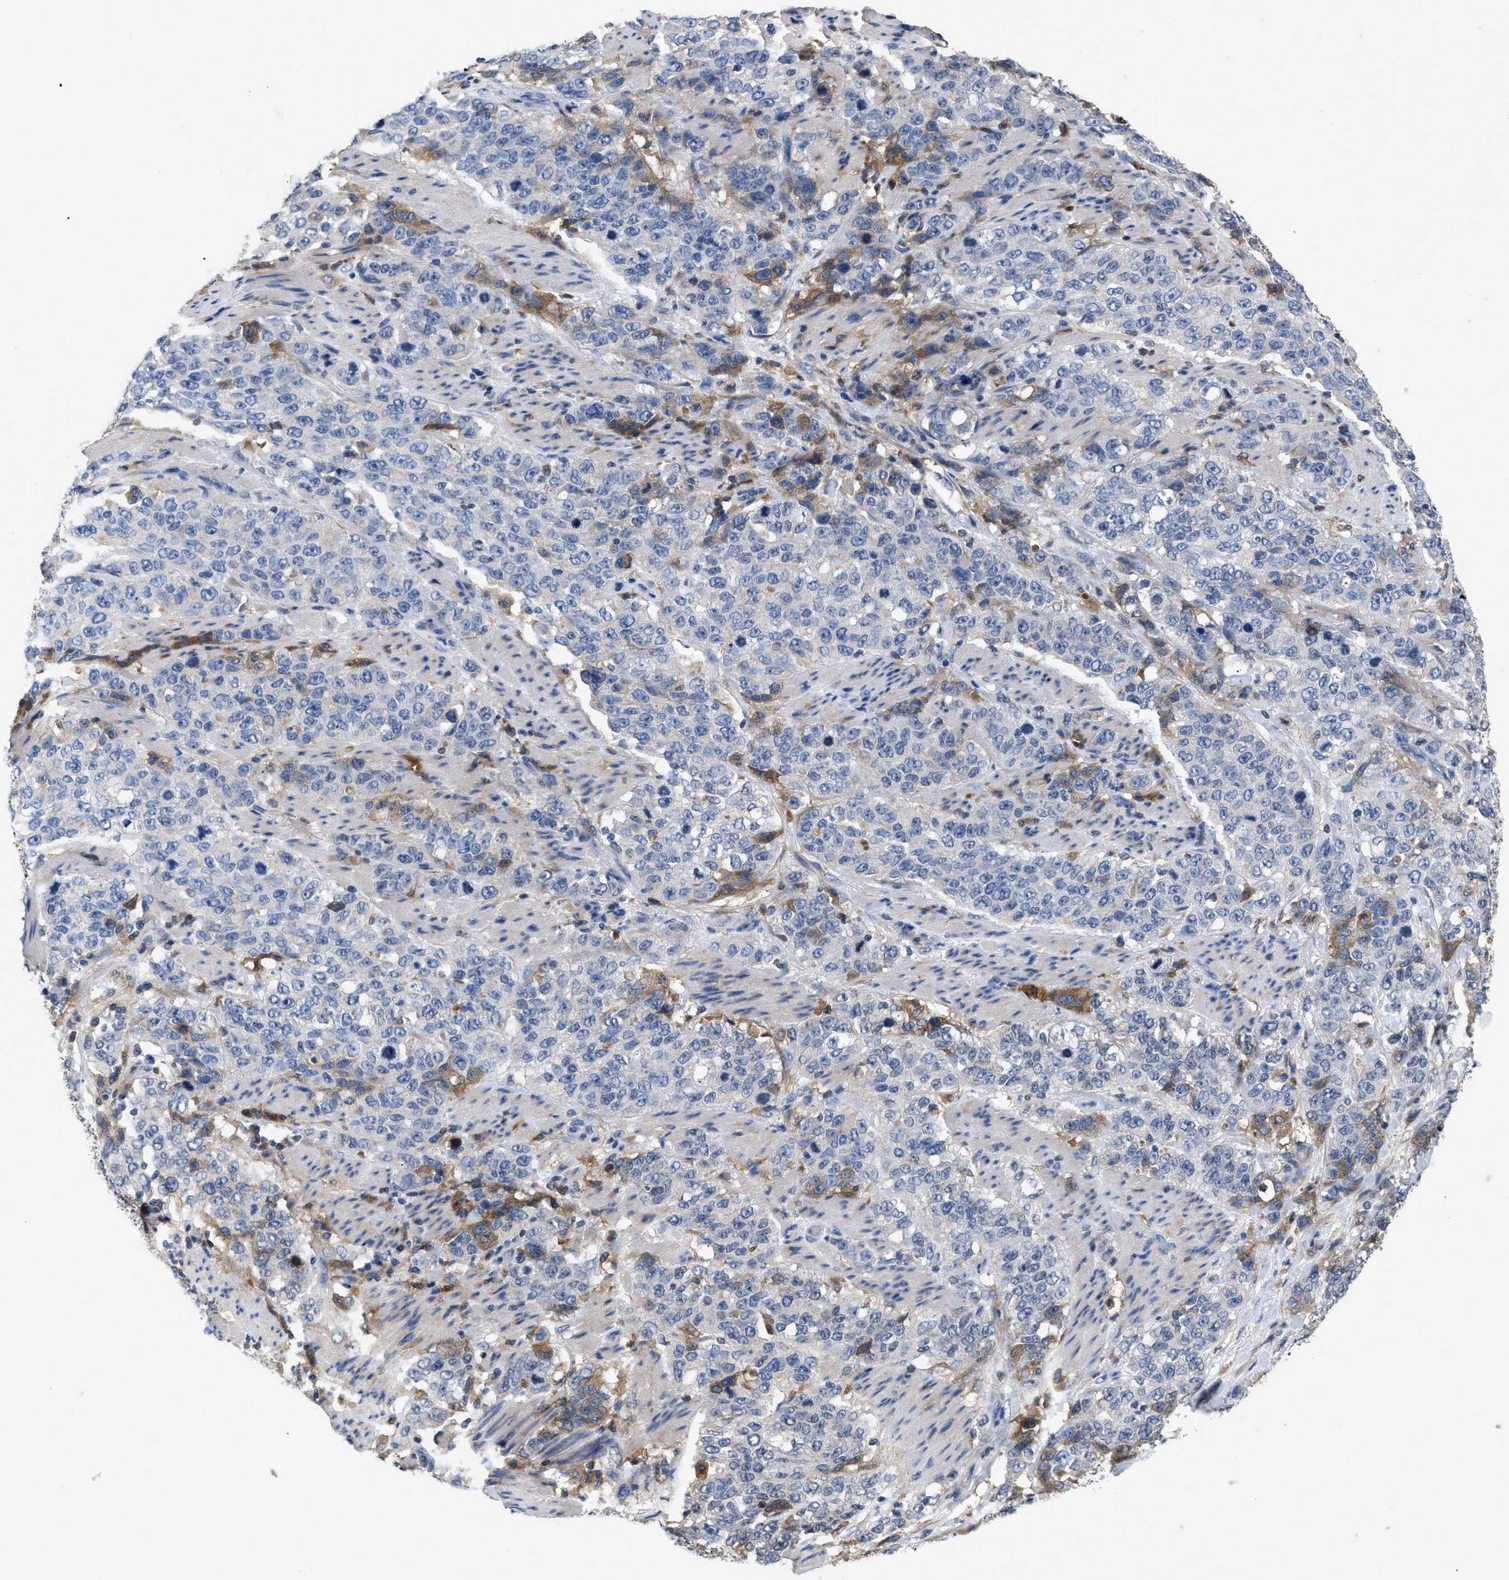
{"staining": {"intensity": "moderate", "quantity": "<25%", "location": "cytoplasmic/membranous"}, "tissue": "stomach cancer", "cell_type": "Tumor cells", "image_type": "cancer", "snomed": [{"axis": "morphology", "description": "Adenocarcinoma, NOS"}, {"axis": "topography", "description": "Stomach"}], "caption": "Immunohistochemistry (IHC) (DAB (3,3'-diaminobenzidine)) staining of stomach cancer exhibits moderate cytoplasmic/membranous protein positivity in approximately <25% of tumor cells. (IHC, brightfield microscopy, high magnification).", "gene": "SERPINA6", "patient": {"sex": "male", "age": 48}}